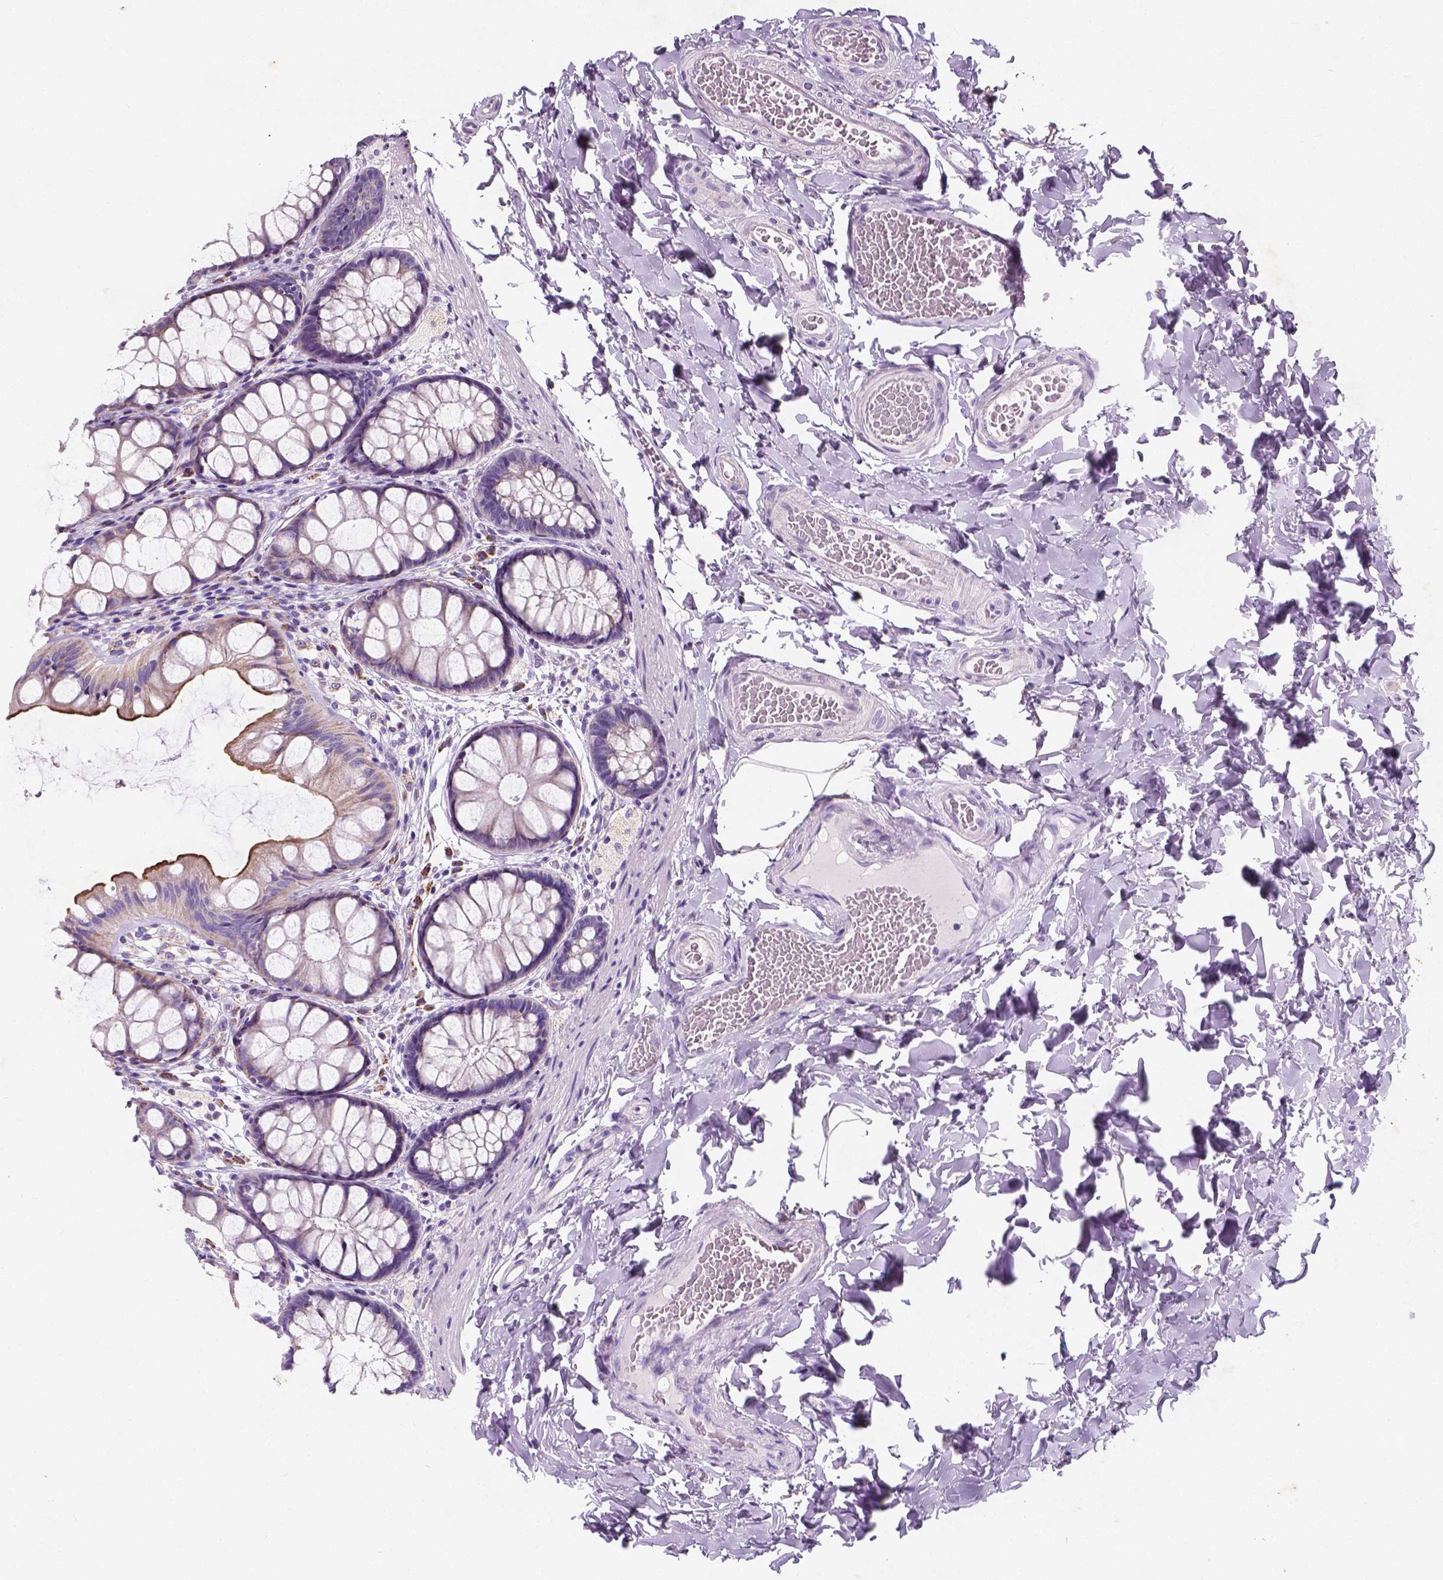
{"staining": {"intensity": "negative", "quantity": "none", "location": "none"}, "tissue": "colon", "cell_type": "Endothelial cells", "image_type": "normal", "snomed": [{"axis": "morphology", "description": "Normal tissue, NOS"}, {"axis": "topography", "description": "Colon"}], "caption": "Histopathology image shows no significant protein positivity in endothelial cells of unremarkable colon.", "gene": "CHODL", "patient": {"sex": "male", "age": 47}}